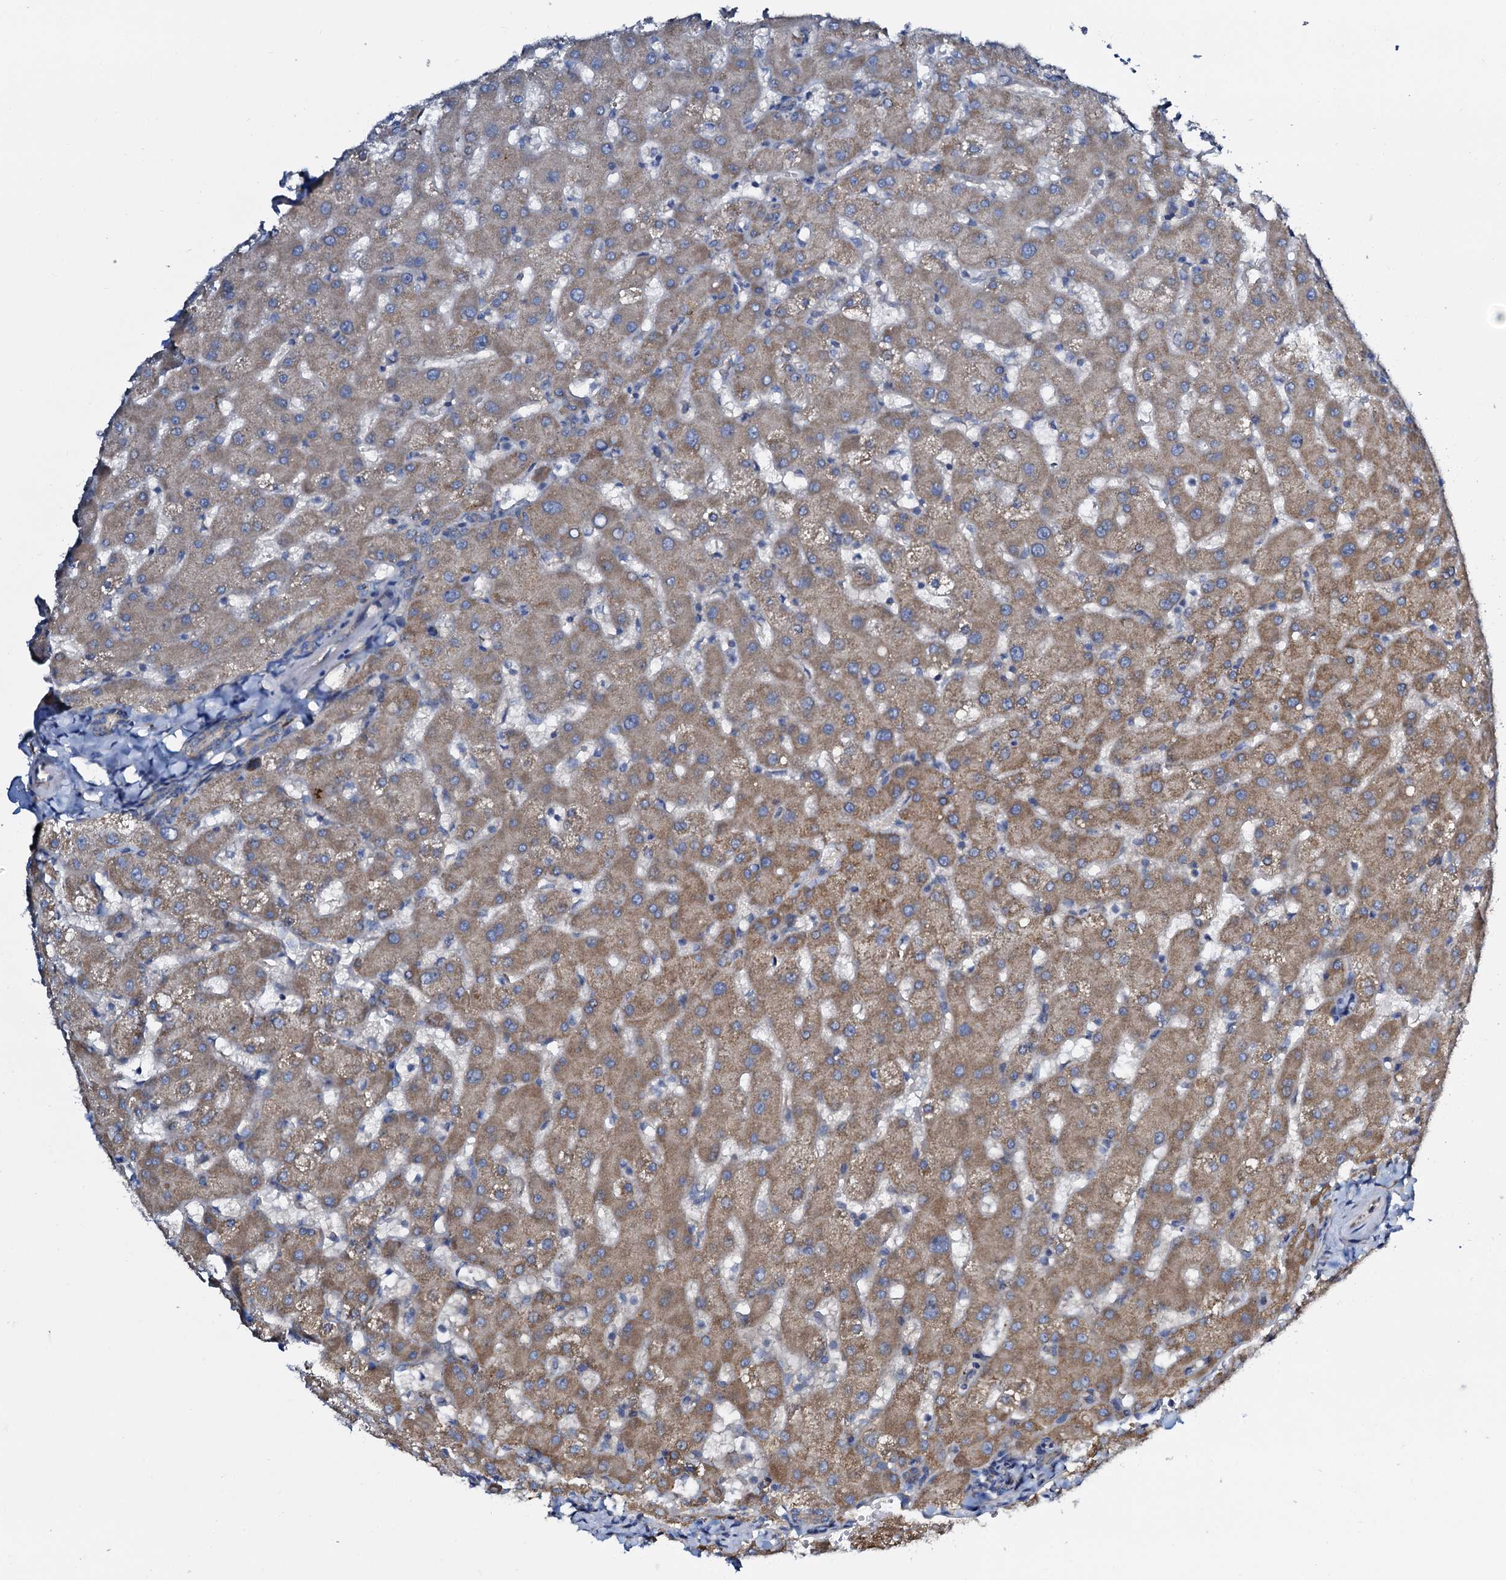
{"staining": {"intensity": "weak", "quantity": "<25%", "location": "cytoplasmic/membranous"}, "tissue": "liver", "cell_type": "Cholangiocytes", "image_type": "normal", "snomed": [{"axis": "morphology", "description": "Normal tissue, NOS"}, {"axis": "topography", "description": "Liver"}], "caption": "The micrograph shows no staining of cholangiocytes in unremarkable liver. (IHC, brightfield microscopy, high magnification).", "gene": "STARD13", "patient": {"sex": "female", "age": 63}}